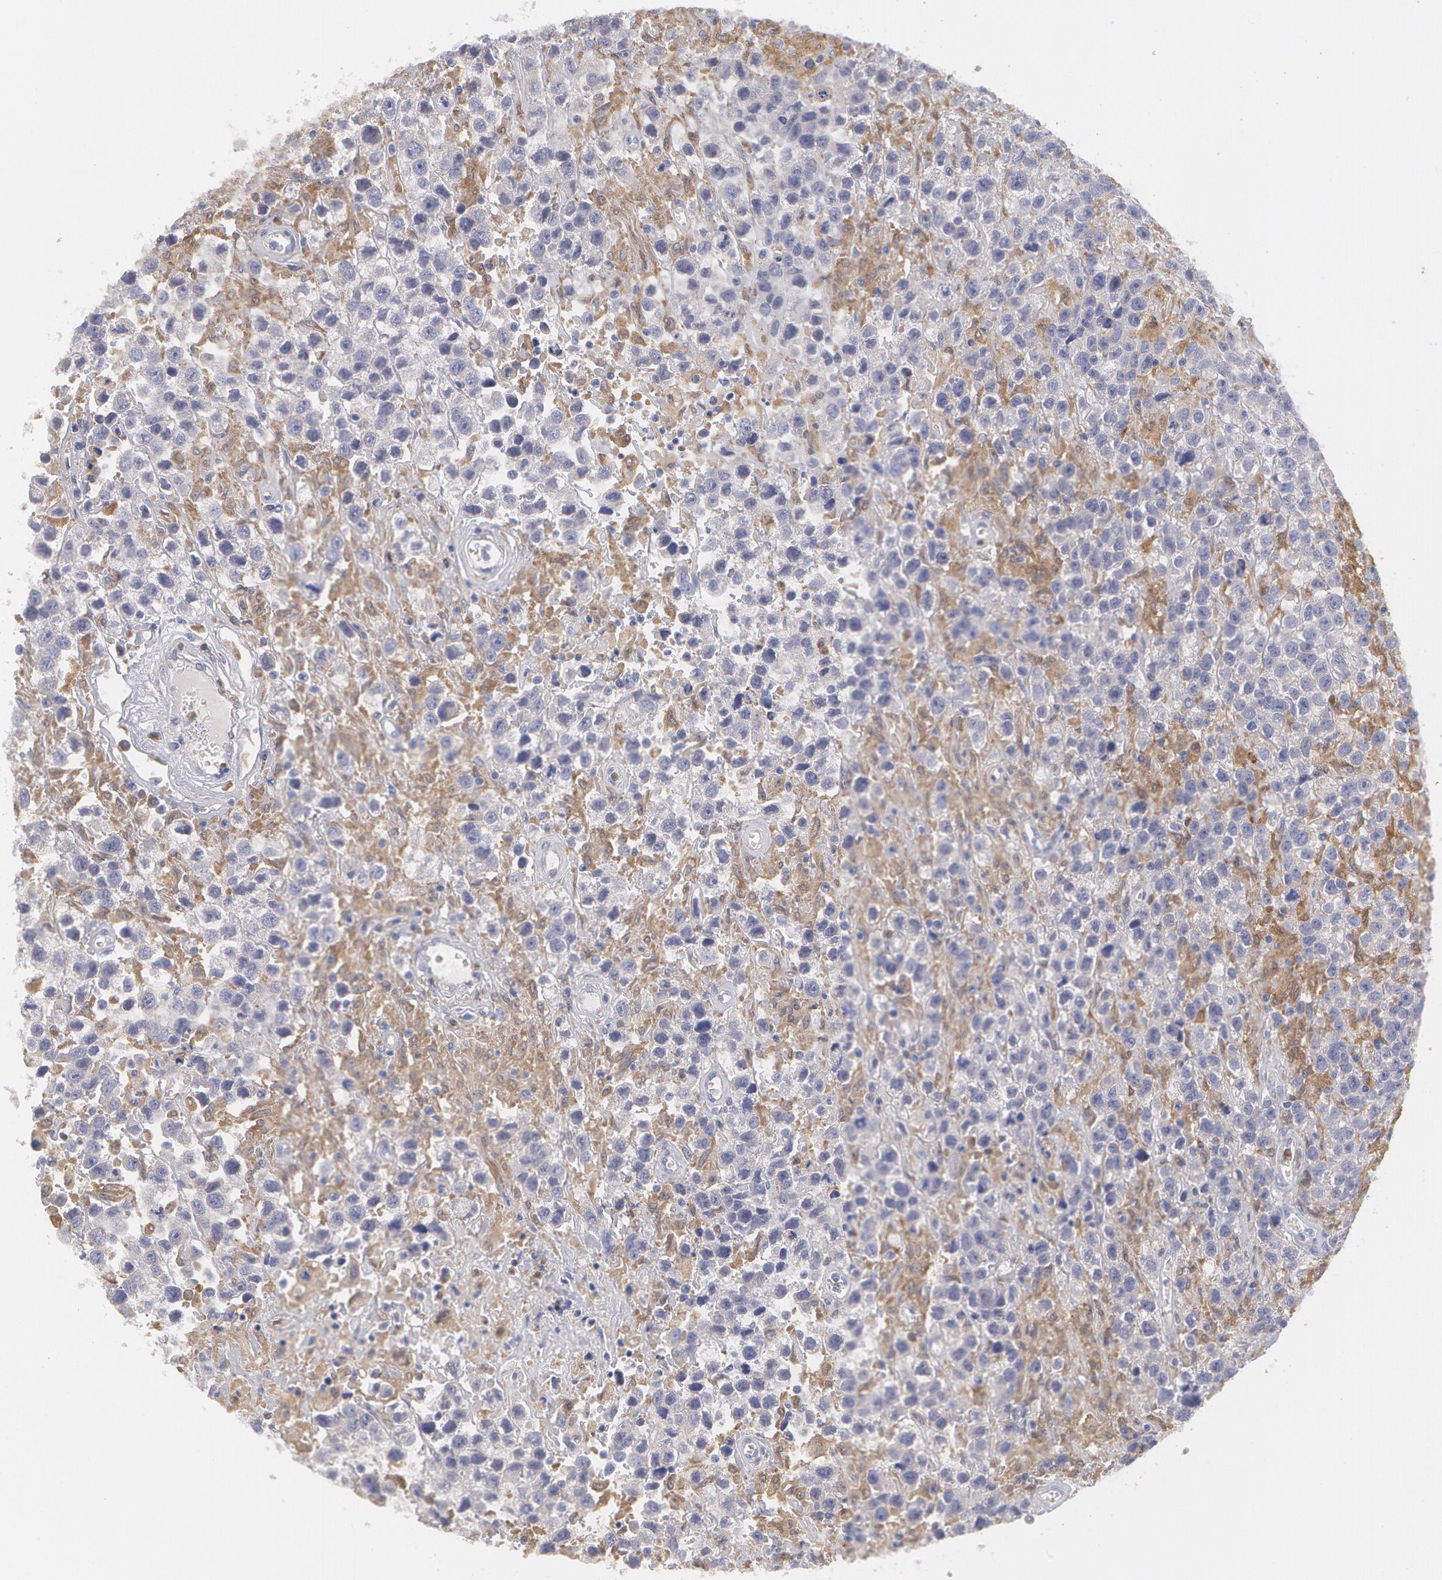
{"staining": {"intensity": "negative", "quantity": "none", "location": "none"}, "tissue": "testis cancer", "cell_type": "Tumor cells", "image_type": "cancer", "snomed": [{"axis": "morphology", "description": "Seminoma, NOS"}, {"axis": "topography", "description": "Testis"}], "caption": "High magnification brightfield microscopy of testis seminoma stained with DAB (3,3'-diaminobenzidine) (brown) and counterstained with hematoxylin (blue): tumor cells show no significant expression. Nuclei are stained in blue.", "gene": "SYK", "patient": {"sex": "male", "age": 43}}